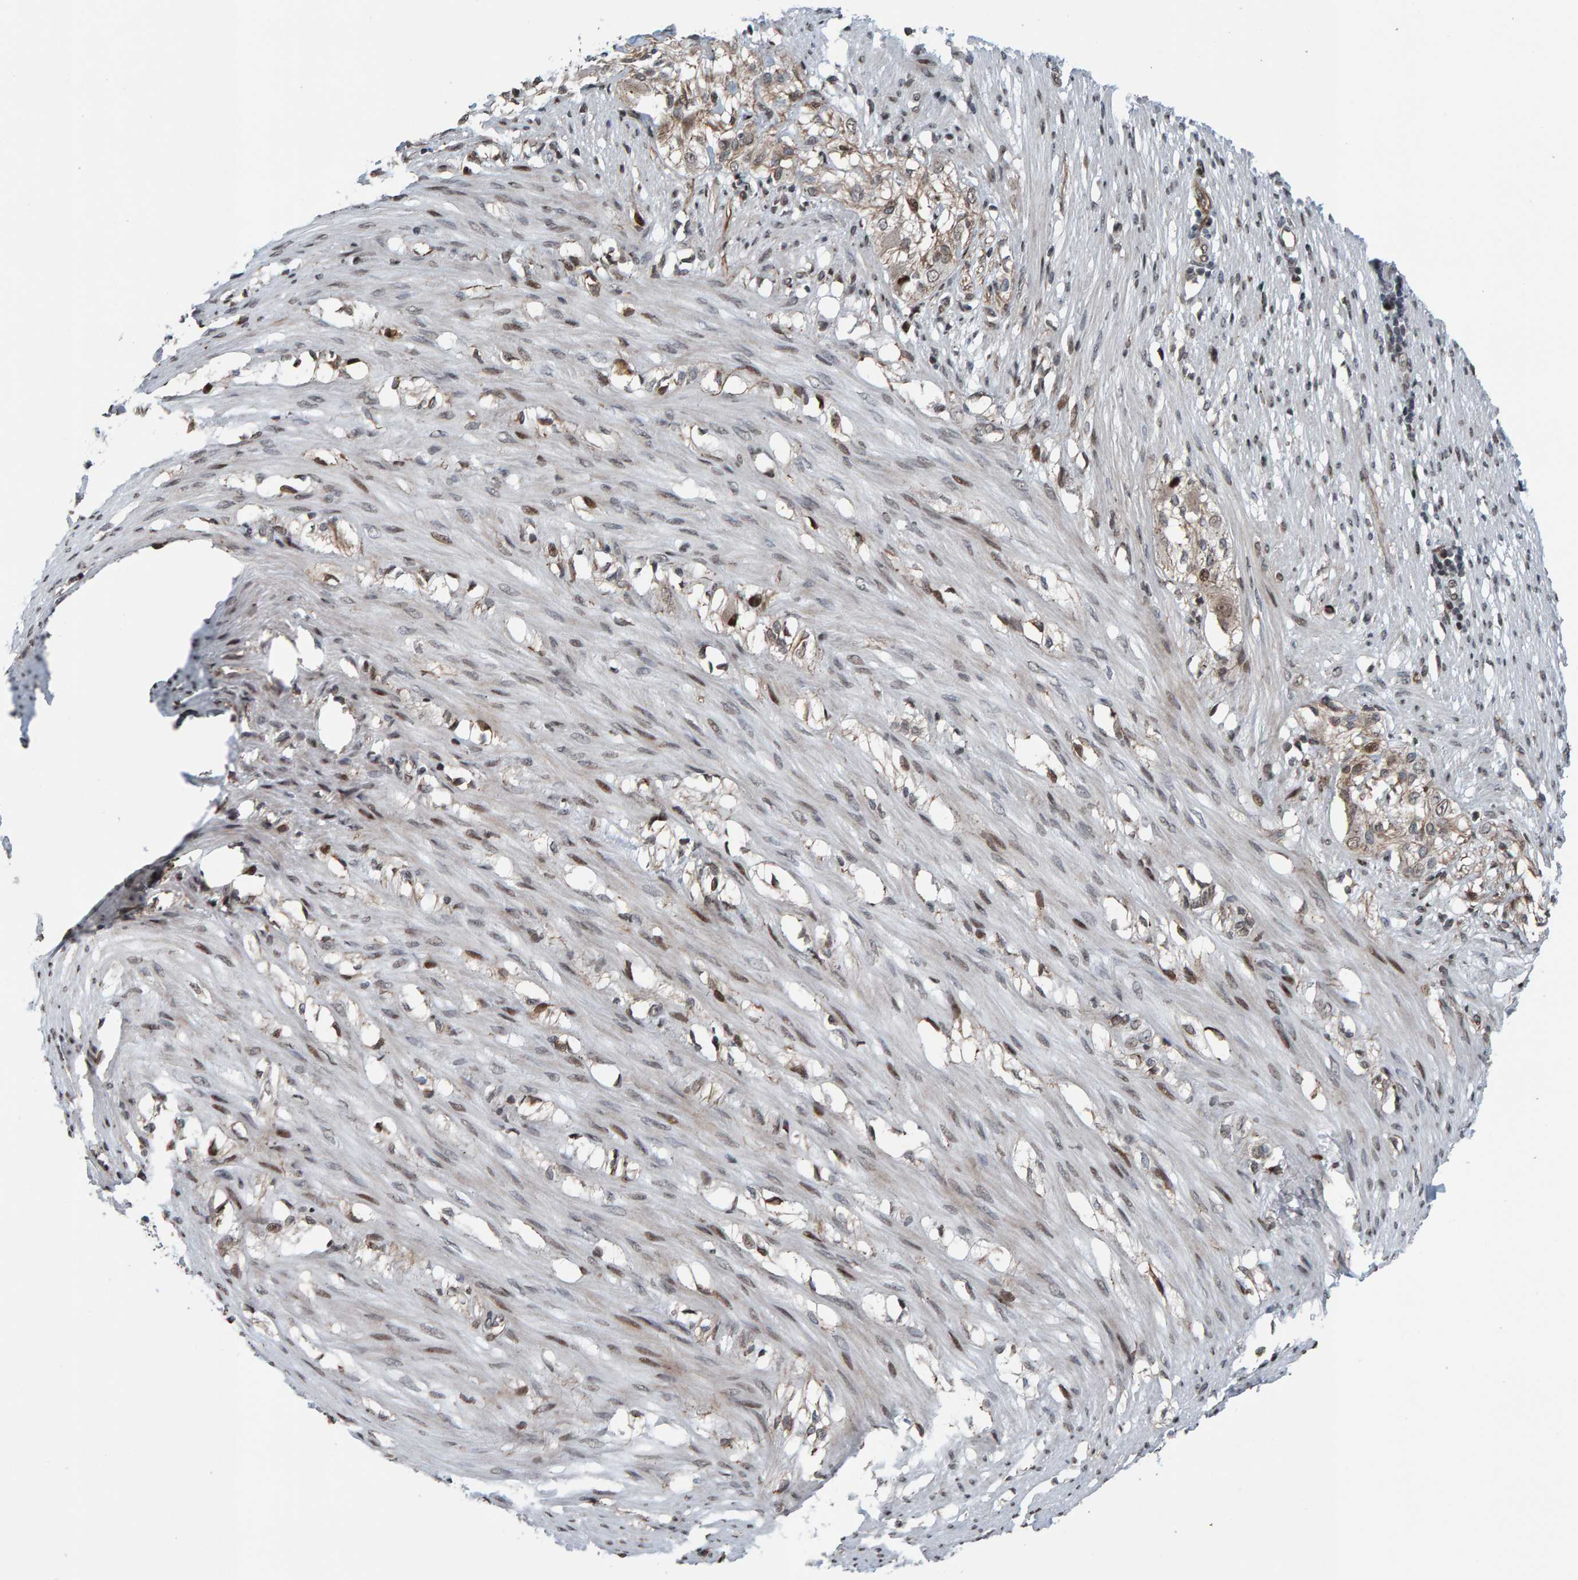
{"staining": {"intensity": "weak", "quantity": "25%-75%", "location": "nuclear"}, "tissue": "smooth muscle", "cell_type": "Smooth muscle cells", "image_type": "normal", "snomed": [{"axis": "morphology", "description": "Normal tissue, NOS"}, {"axis": "morphology", "description": "Adenocarcinoma, NOS"}, {"axis": "topography", "description": "Smooth muscle"}, {"axis": "topography", "description": "Colon"}], "caption": "An IHC photomicrograph of unremarkable tissue is shown. Protein staining in brown shows weak nuclear positivity in smooth muscle within smooth muscle cells.", "gene": "ZNF366", "patient": {"sex": "male", "age": 14}}